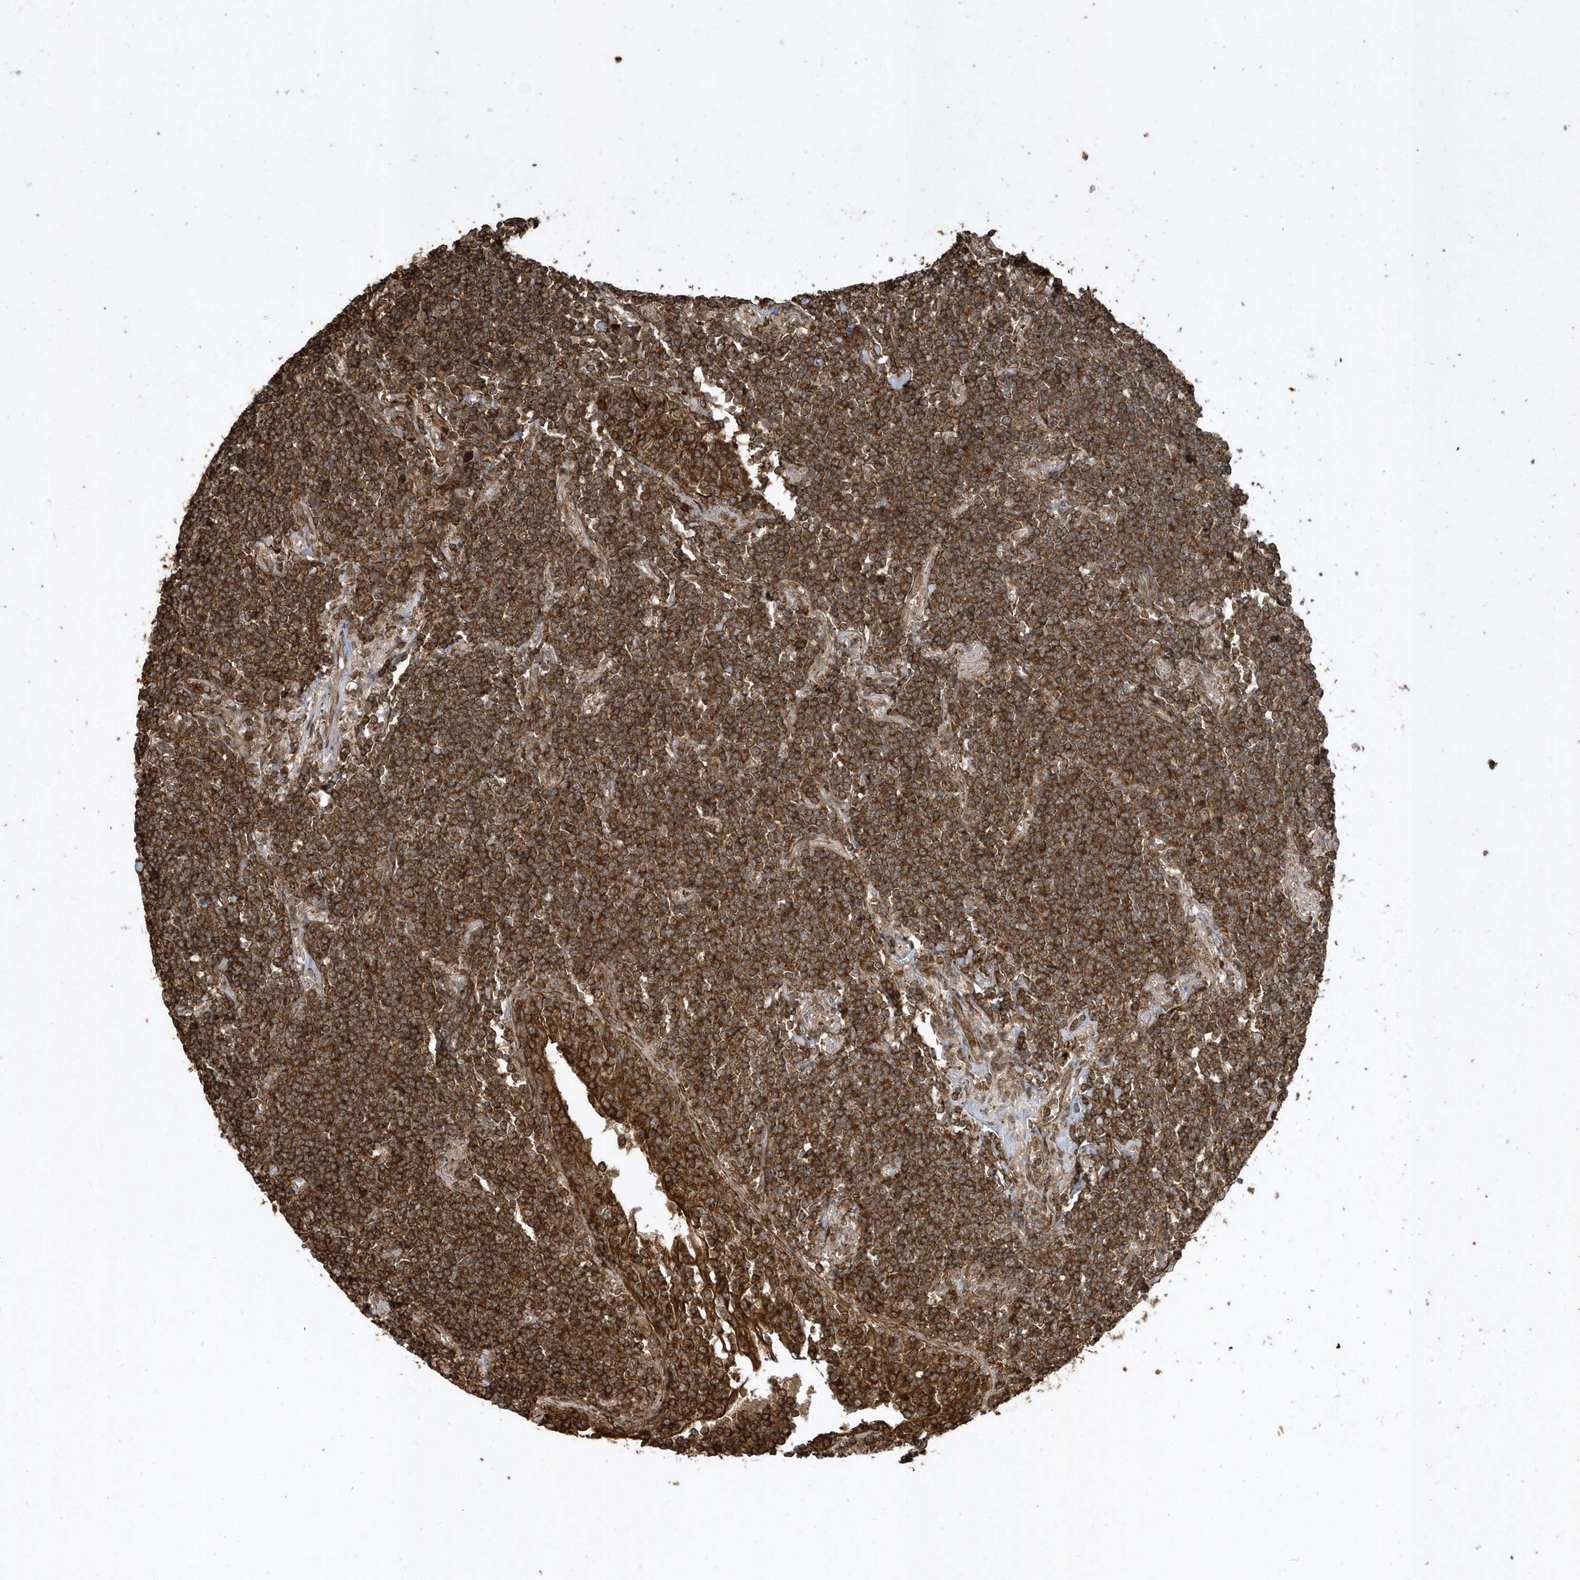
{"staining": {"intensity": "strong", "quantity": ">75%", "location": "cytoplasmic/membranous"}, "tissue": "lymphoma", "cell_type": "Tumor cells", "image_type": "cancer", "snomed": [{"axis": "morphology", "description": "Malignant lymphoma, non-Hodgkin's type, Low grade"}, {"axis": "topography", "description": "Lung"}], "caption": "Strong cytoplasmic/membranous expression for a protein is present in approximately >75% of tumor cells of malignant lymphoma, non-Hodgkin's type (low-grade) using immunohistochemistry (IHC).", "gene": "SENP8", "patient": {"sex": "female", "age": 71}}